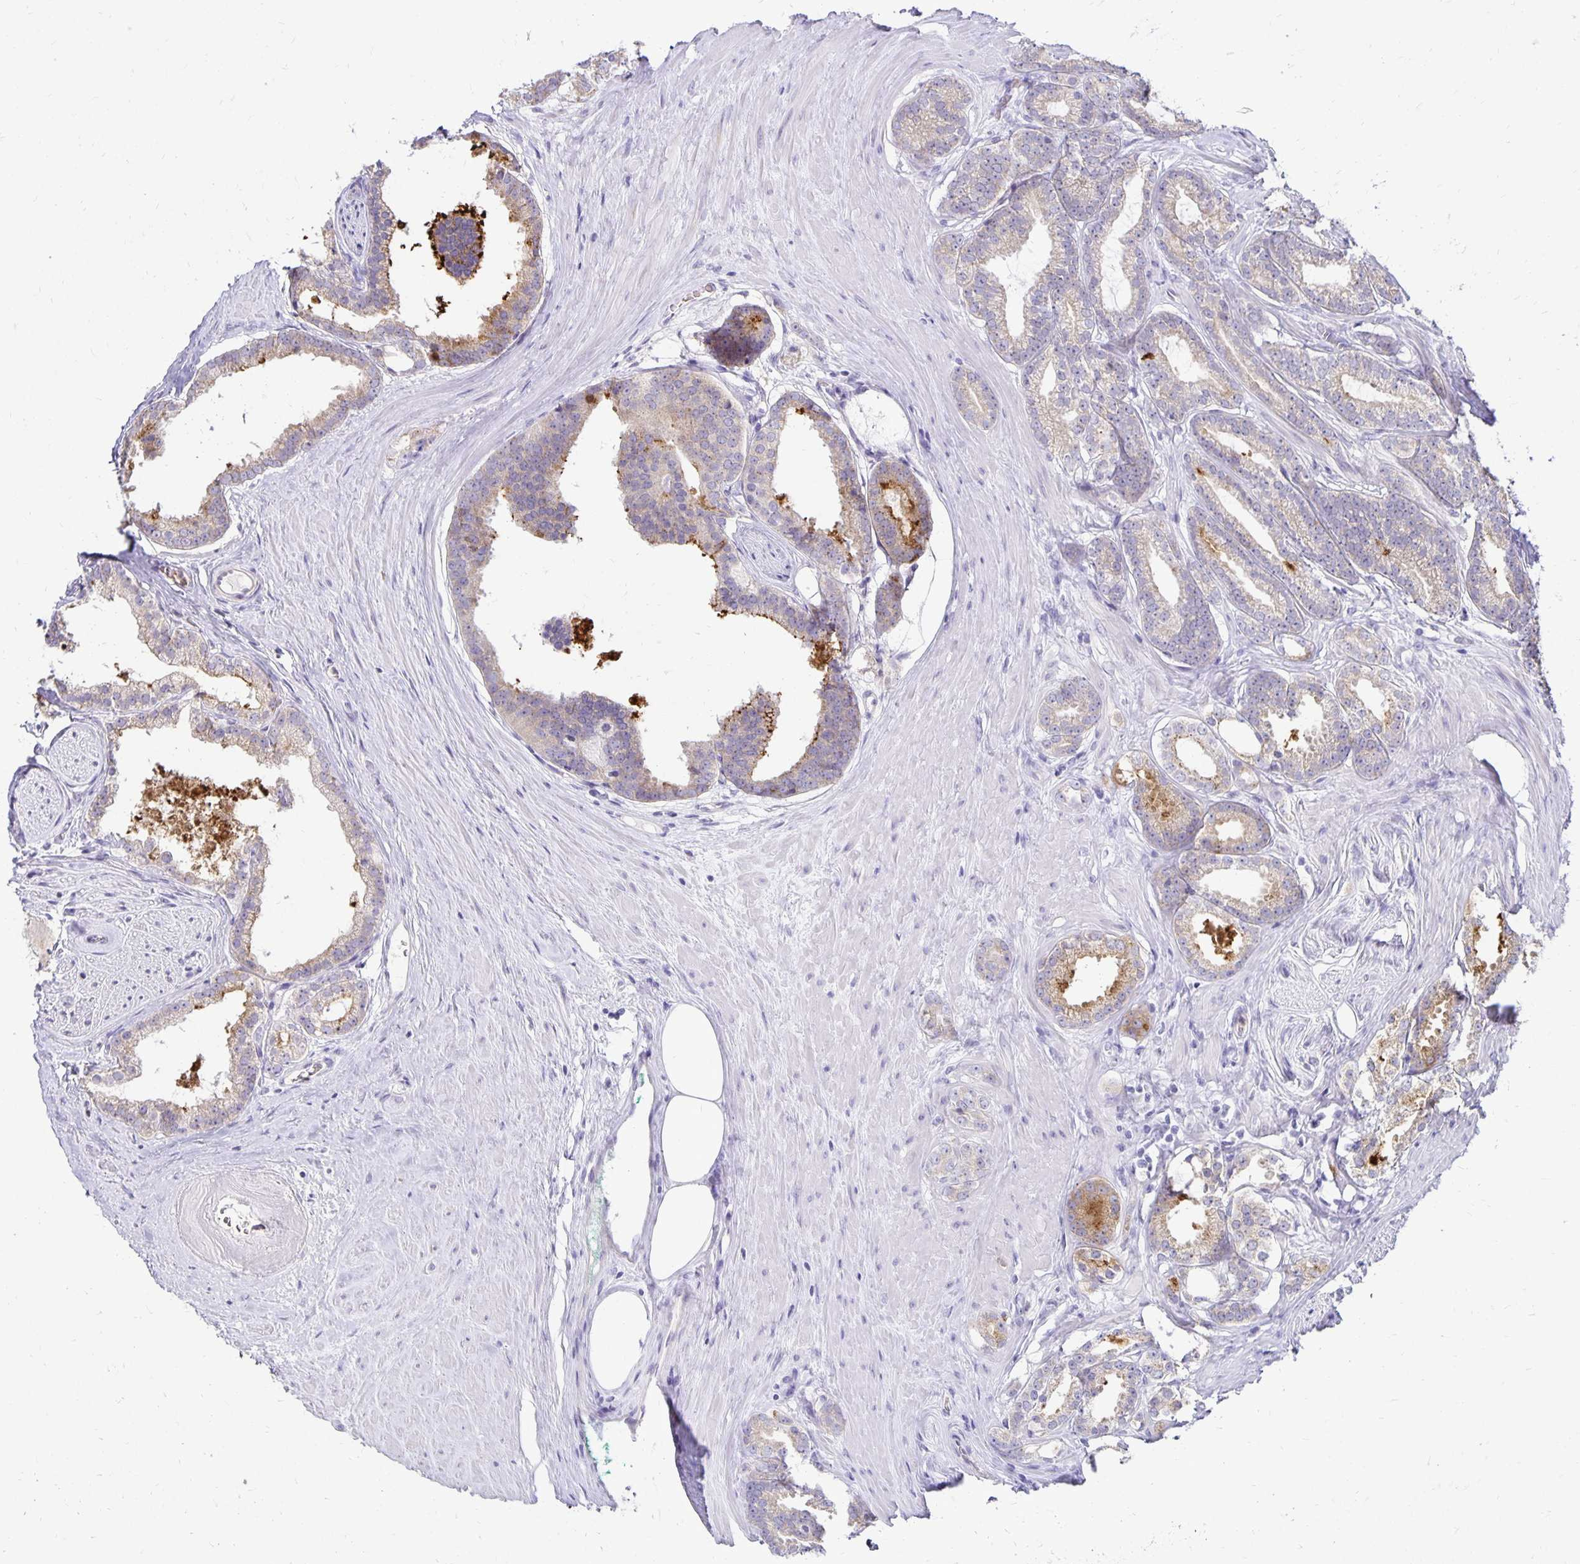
{"staining": {"intensity": "negative", "quantity": "none", "location": "none"}, "tissue": "prostate cancer", "cell_type": "Tumor cells", "image_type": "cancer", "snomed": [{"axis": "morphology", "description": "Adenocarcinoma, Low grade"}, {"axis": "topography", "description": "Prostate"}], "caption": "High power microscopy image of an IHC image of adenocarcinoma (low-grade) (prostate), revealing no significant positivity in tumor cells.", "gene": "FN3K", "patient": {"sex": "male", "age": 65}}